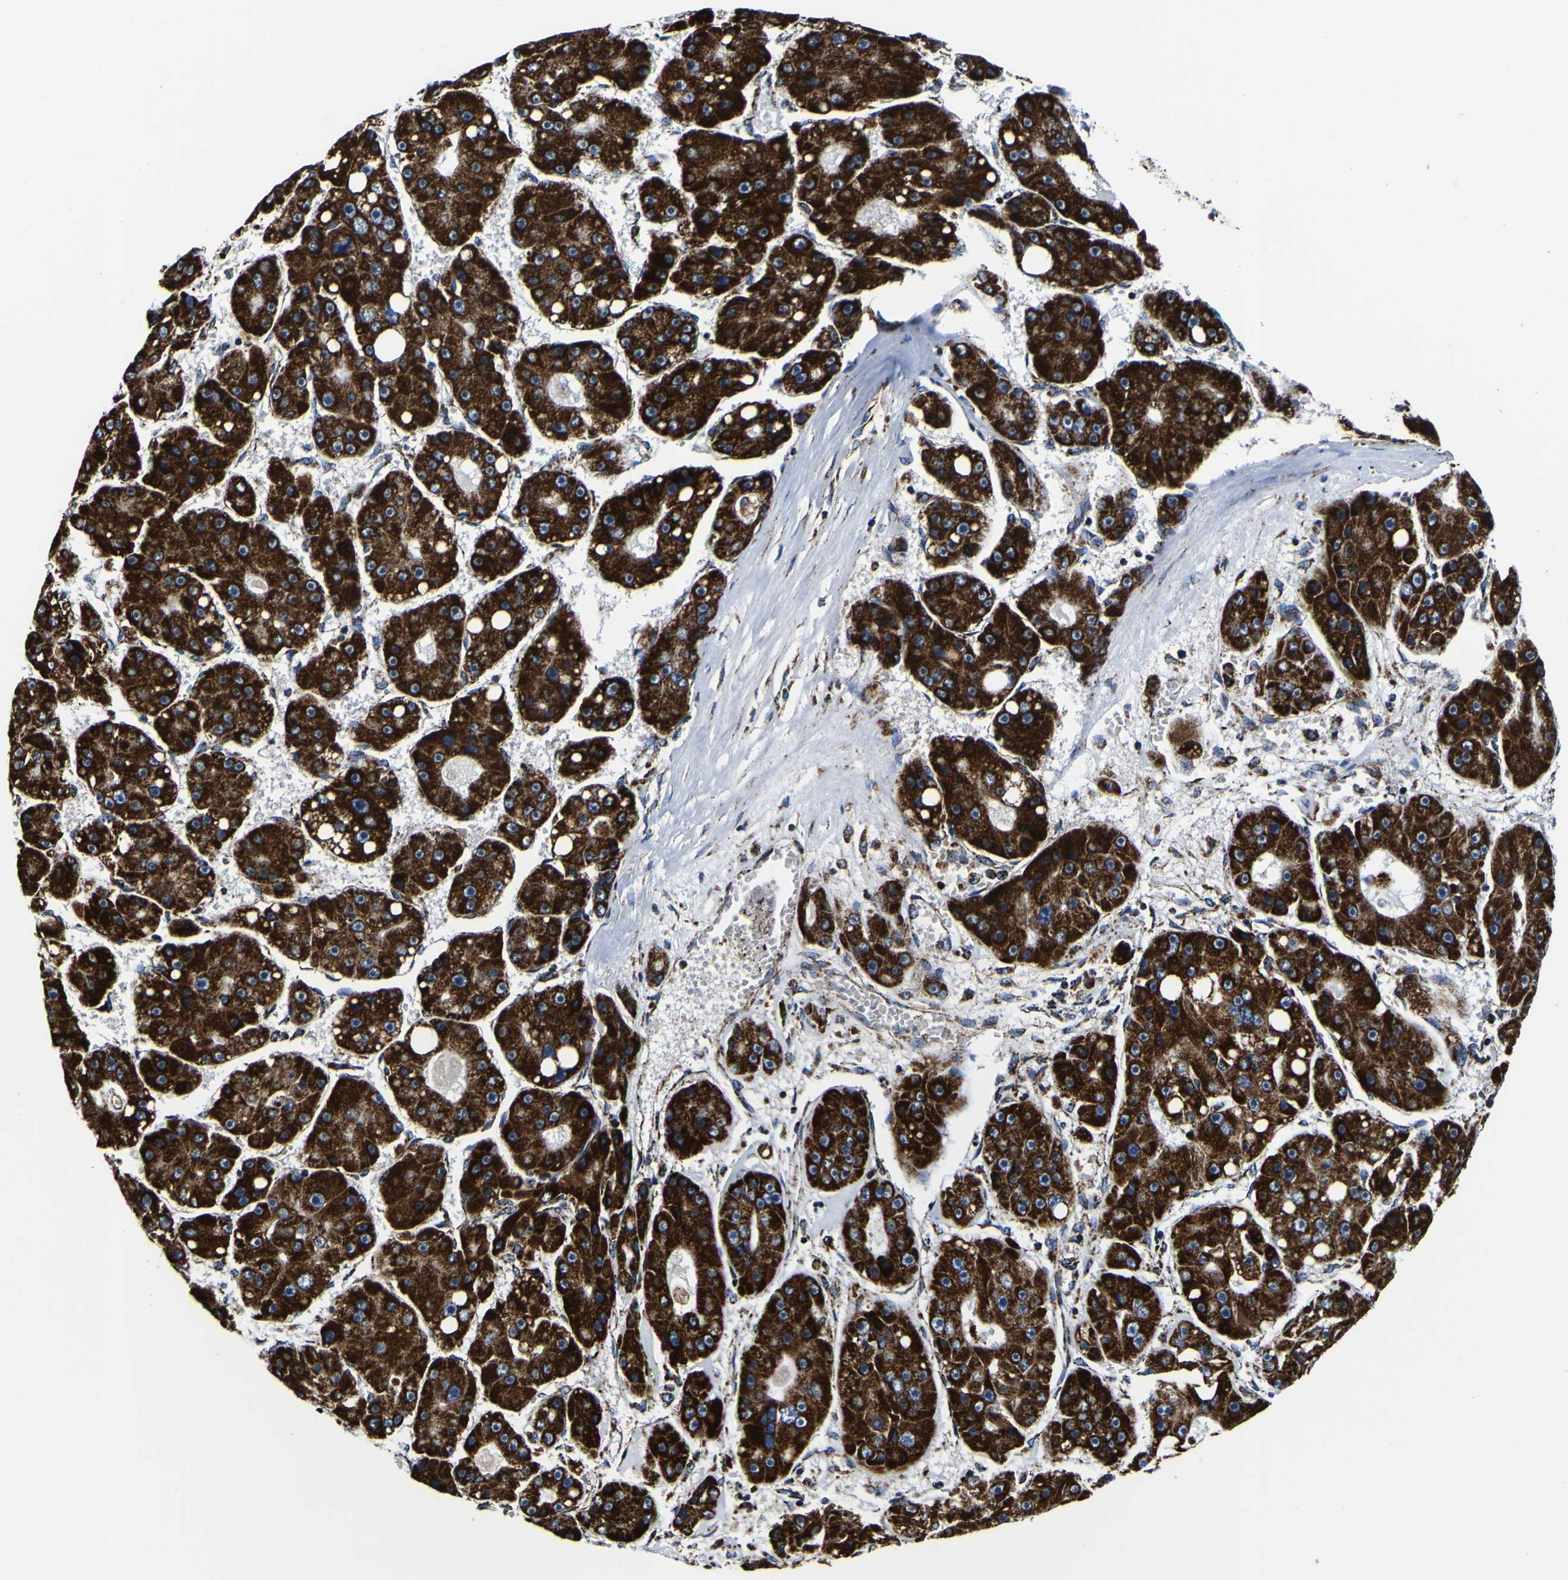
{"staining": {"intensity": "strong", "quantity": ">75%", "location": "cytoplasmic/membranous"}, "tissue": "liver cancer", "cell_type": "Tumor cells", "image_type": "cancer", "snomed": [{"axis": "morphology", "description": "Carcinoma, Hepatocellular, NOS"}, {"axis": "topography", "description": "Liver"}], "caption": "Immunohistochemistry staining of liver hepatocellular carcinoma, which reveals high levels of strong cytoplasmic/membranous staining in approximately >75% of tumor cells indicating strong cytoplasmic/membranous protein staining. The staining was performed using DAB (3,3'-diaminobenzidine) (brown) for protein detection and nuclei were counterstained in hematoxylin (blue).", "gene": "PTRH2", "patient": {"sex": "female", "age": 61}}